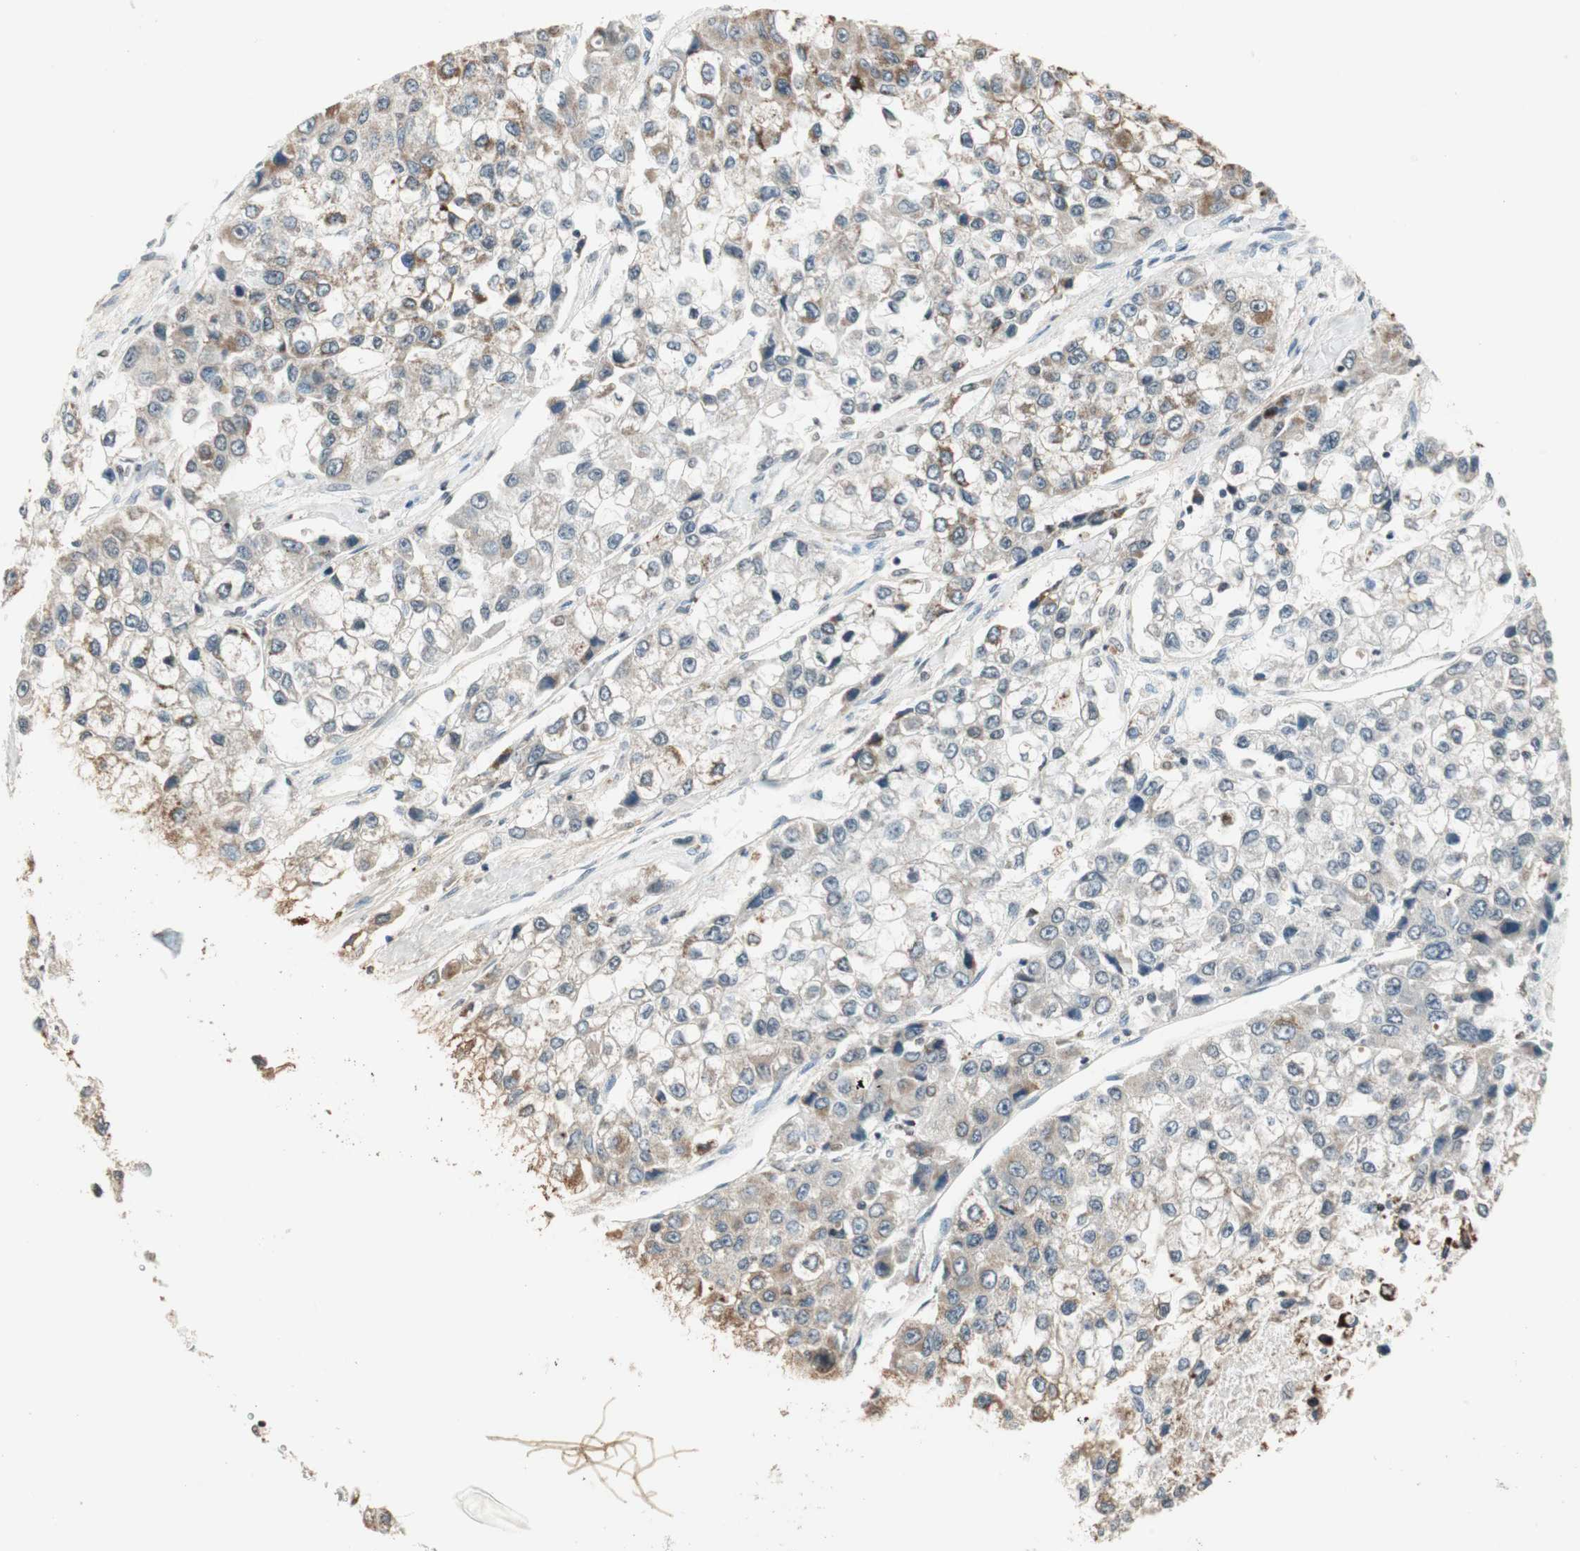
{"staining": {"intensity": "weak", "quantity": "25%-75%", "location": "cytoplasmic/membranous"}, "tissue": "liver cancer", "cell_type": "Tumor cells", "image_type": "cancer", "snomed": [{"axis": "morphology", "description": "Carcinoma, Hepatocellular, NOS"}, {"axis": "topography", "description": "Liver"}], "caption": "Tumor cells show weak cytoplasmic/membranous expression in about 25%-75% of cells in liver cancer.", "gene": "PRELID1", "patient": {"sex": "female", "age": 66}}